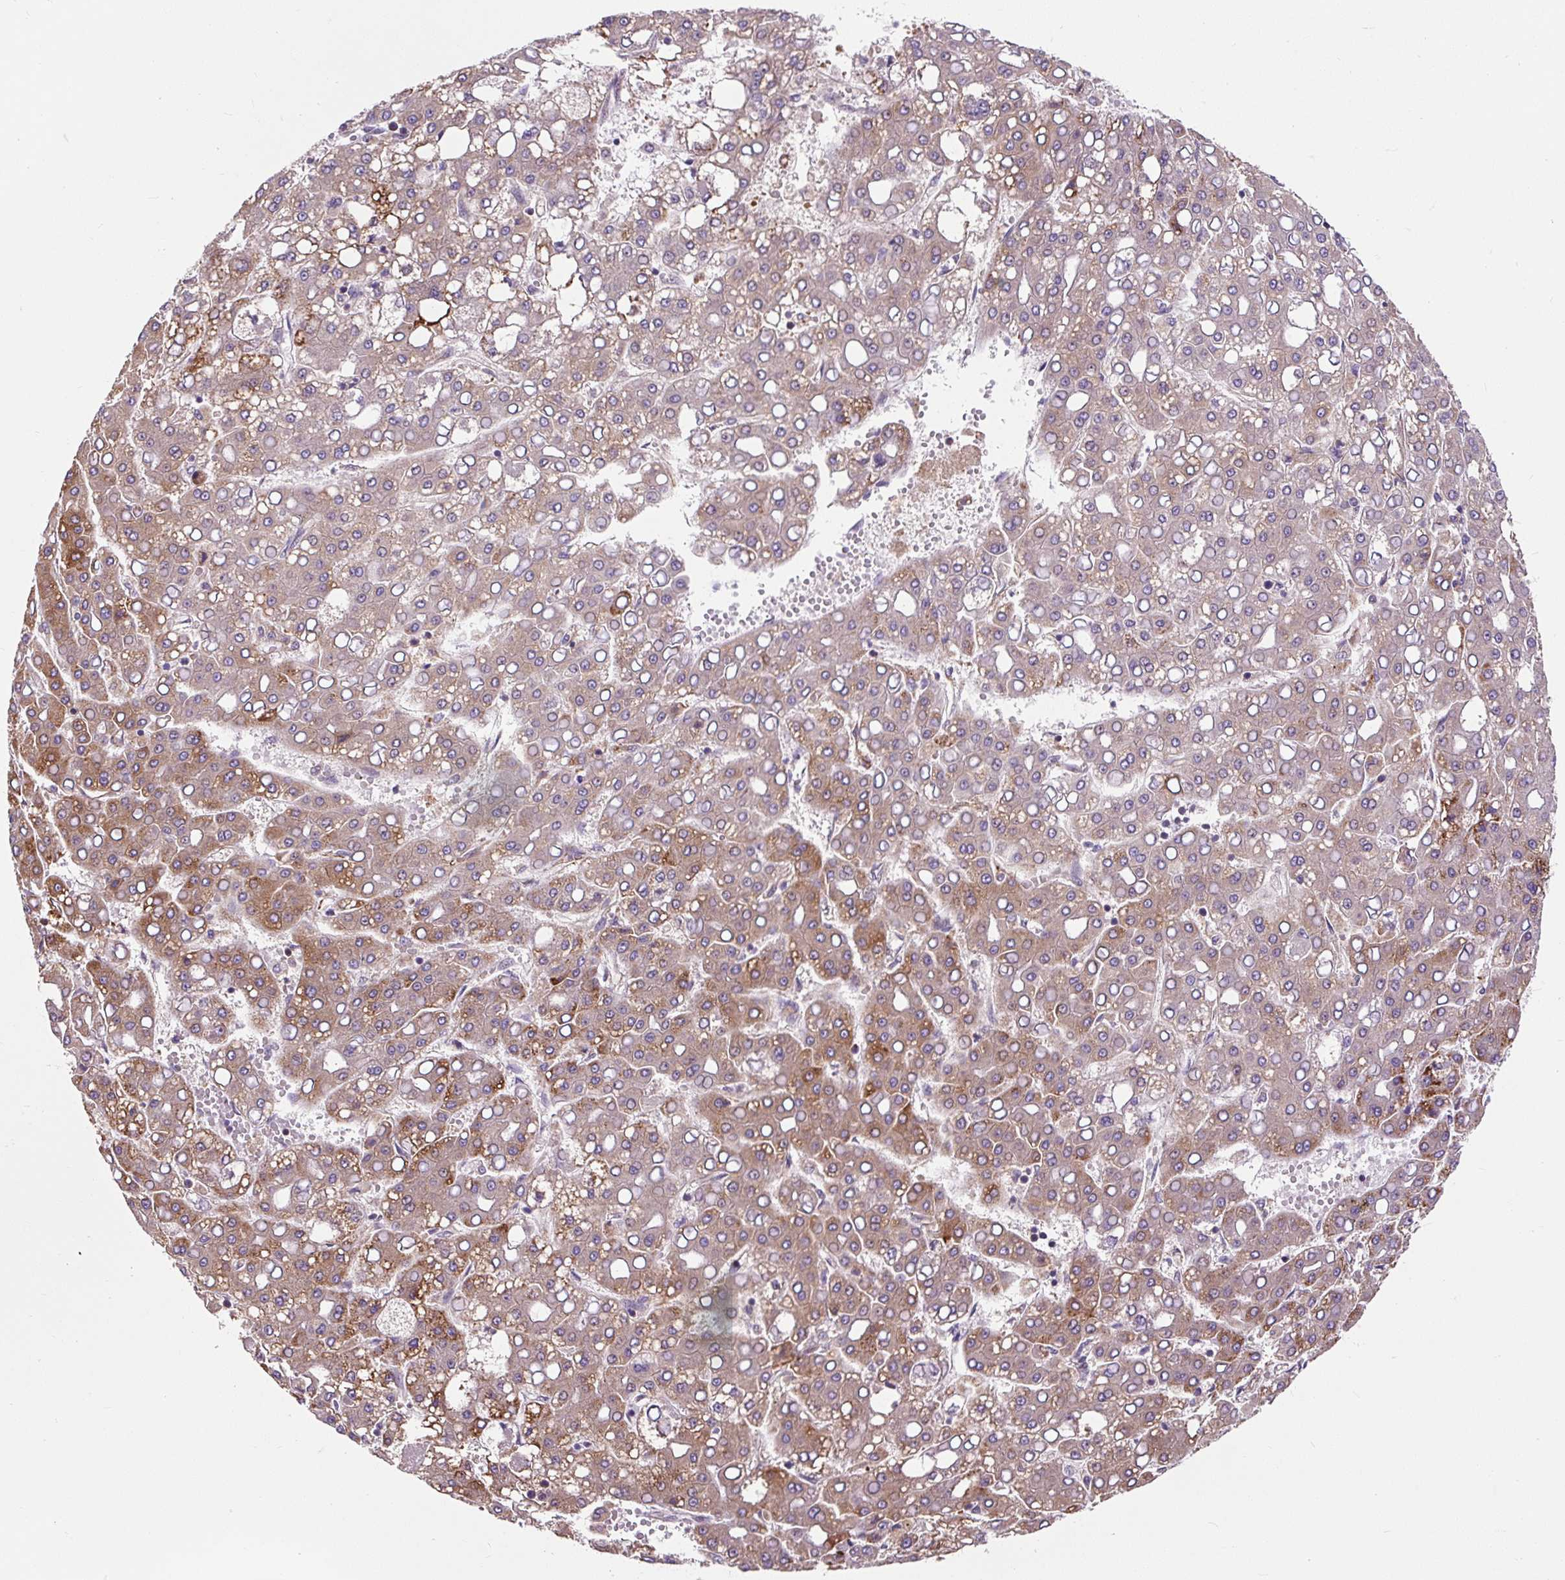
{"staining": {"intensity": "moderate", "quantity": "<25%", "location": "cytoplasmic/membranous"}, "tissue": "liver cancer", "cell_type": "Tumor cells", "image_type": "cancer", "snomed": [{"axis": "morphology", "description": "Carcinoma, Hepatocellular, NOS"}, {"axis": "topography", "description": "Liver"}], "caption": "Moderate cytoplasmic/membranous protein staining is appreciated in about <25% of tumor cells in liver hepatocellular carcinoma.", "gene": "PCDHGB3", "patient": {"sex": "male", "age": 65}}